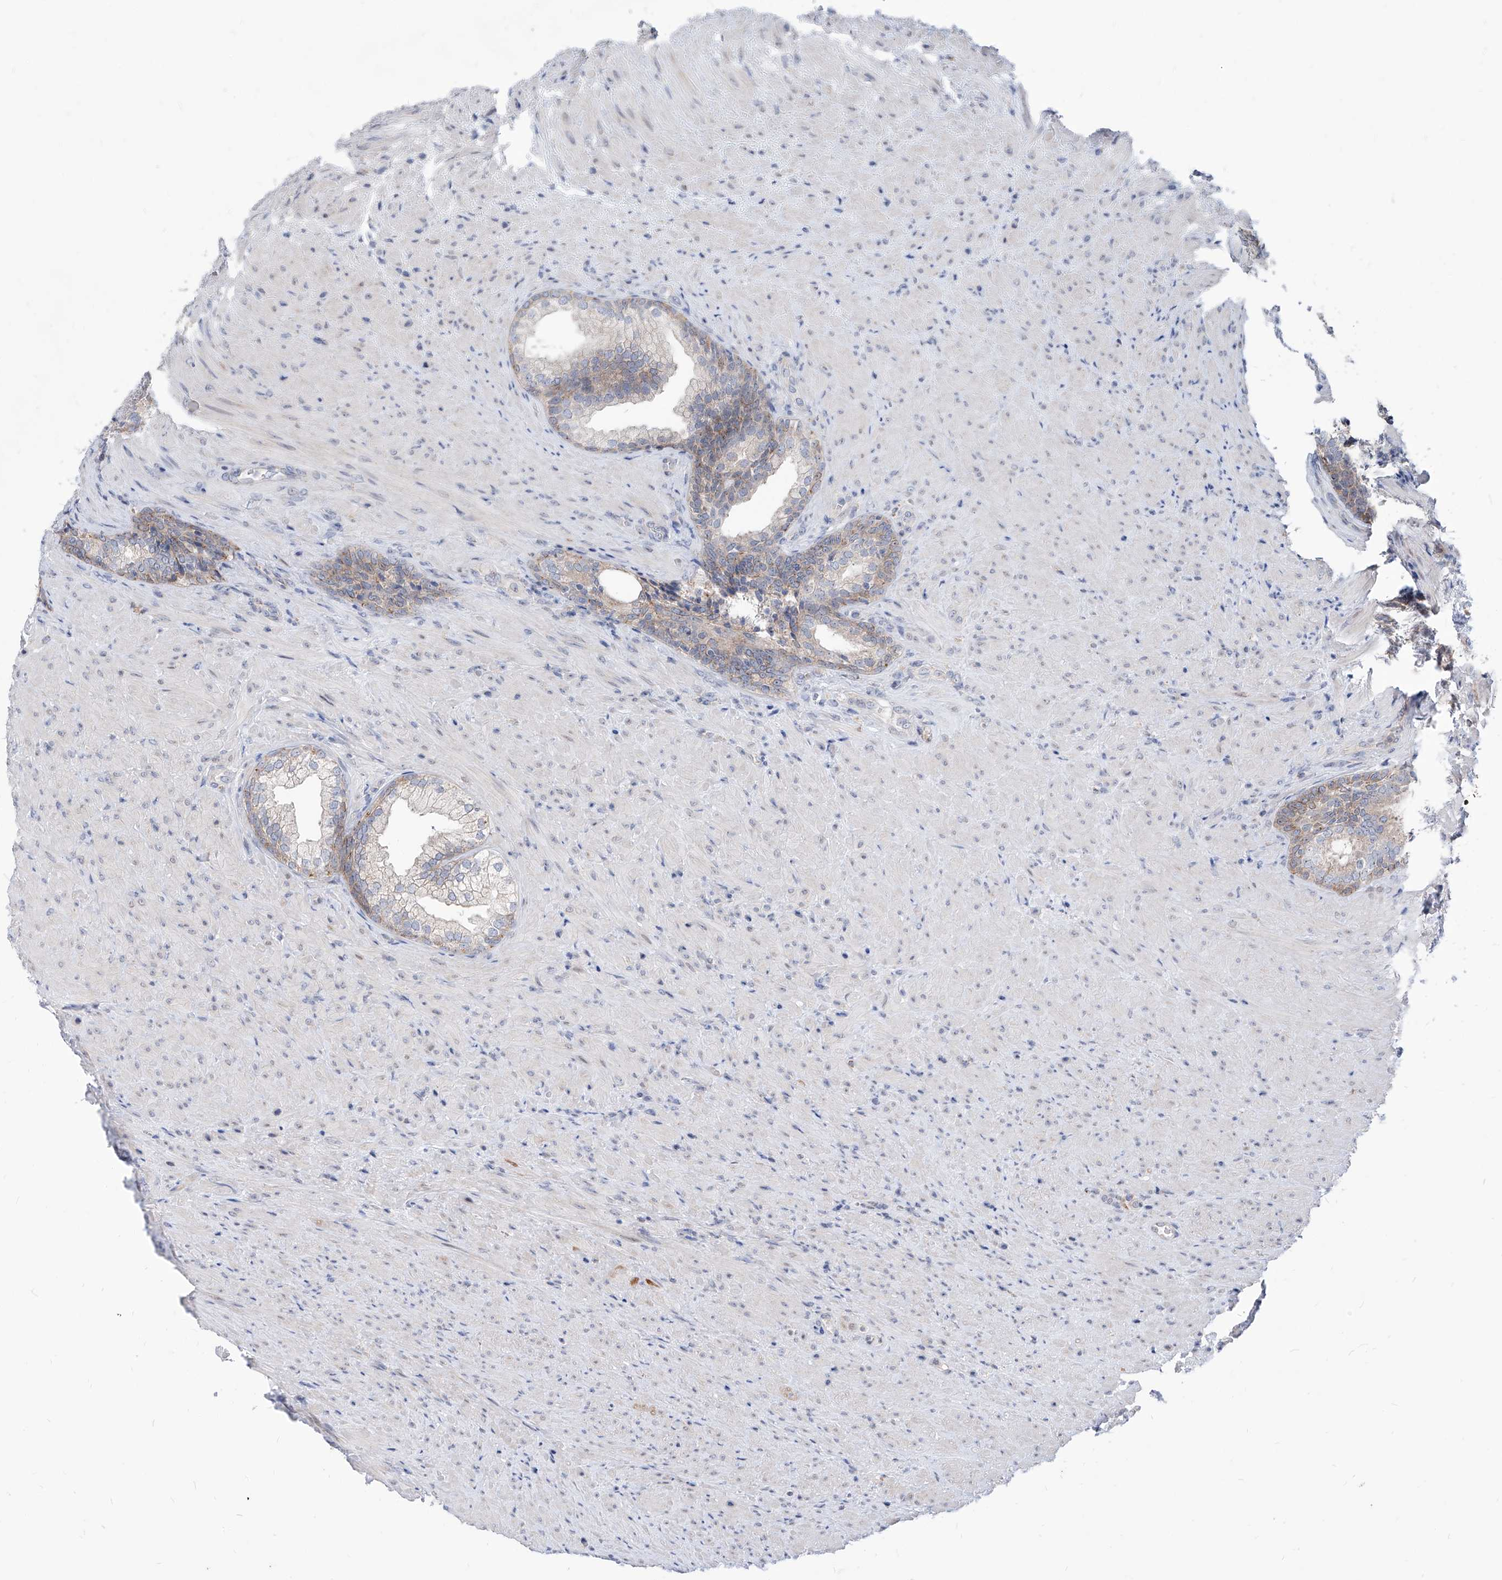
{"staining": {"intensity": "moderate", "quantity": "<25%", "location": "cytoplasmic/membranous"}, "tissue": "prostate", "cell_type": "Glandular cells", "image_type": "normal", "snomed": [{"axis": "morphology", "description": "Normal tissue, NOS"}, {"axis": "topography", "description": "Prostate"}], "caption": "DAB immunohistochemical staining of unremarkable prostate displays moderate cytoplasmic/membranous protein expression in approximately <25% of glandular cells. (brown staining indicates protein expression, while blue staining denotes nuclei).", "gene": "AGPS", "patient": {"sex": "male", "age": 76}}